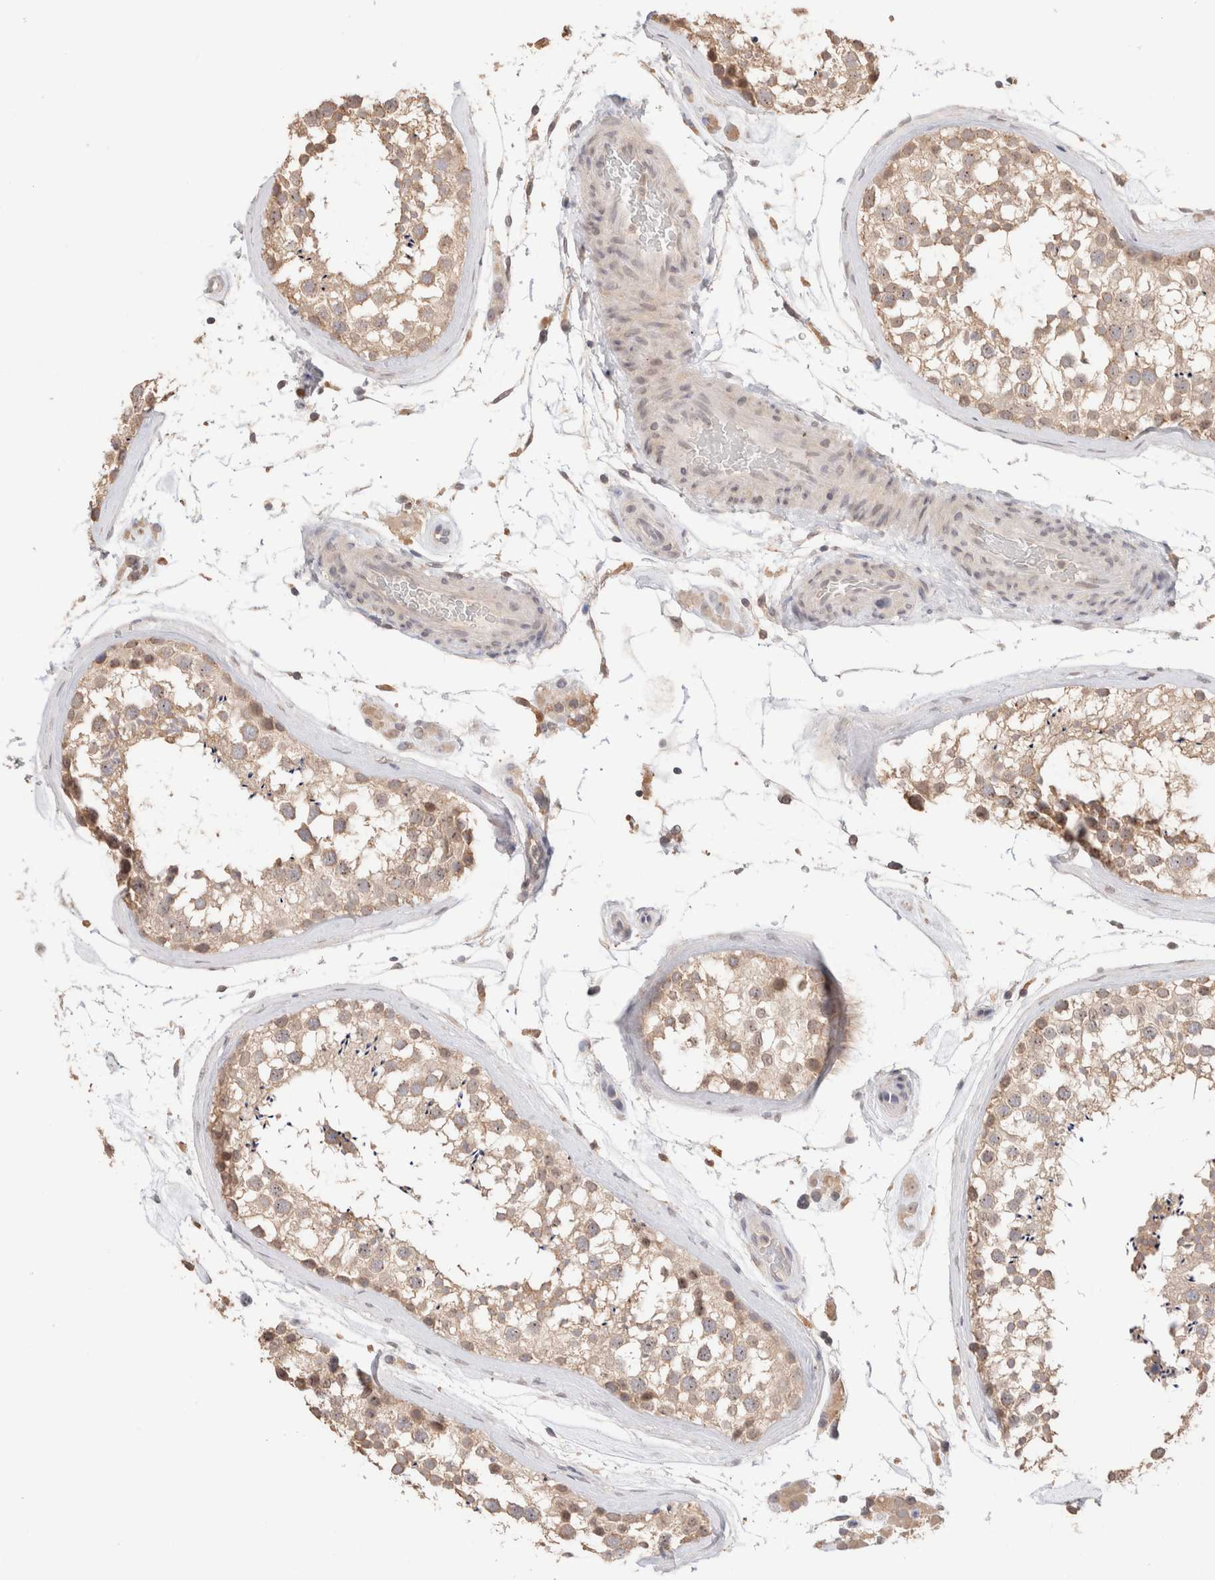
{"staining": {"intensity": "weak", "quantity": ">75%", "location": "cytoplasmic/membranous"}, "tissue": "testis", "cell_type": "Cells in seminiferous ducts", "image_type": "normal", "snomed": [{"axis": "morphology", "description": "Normal tissue, NOS"}, {"axis": "topography", "description": "Testis"}], "caption": "Benign testis was stained to show a protein in brown. There is low levels of weak cytoplasmic/membranous expression in approximately >75% of cells in seminiferous ducts. Nuclei are stained in blue.", "gene": "TRIM41", "patient": {"sex": "male", "age": 46}}